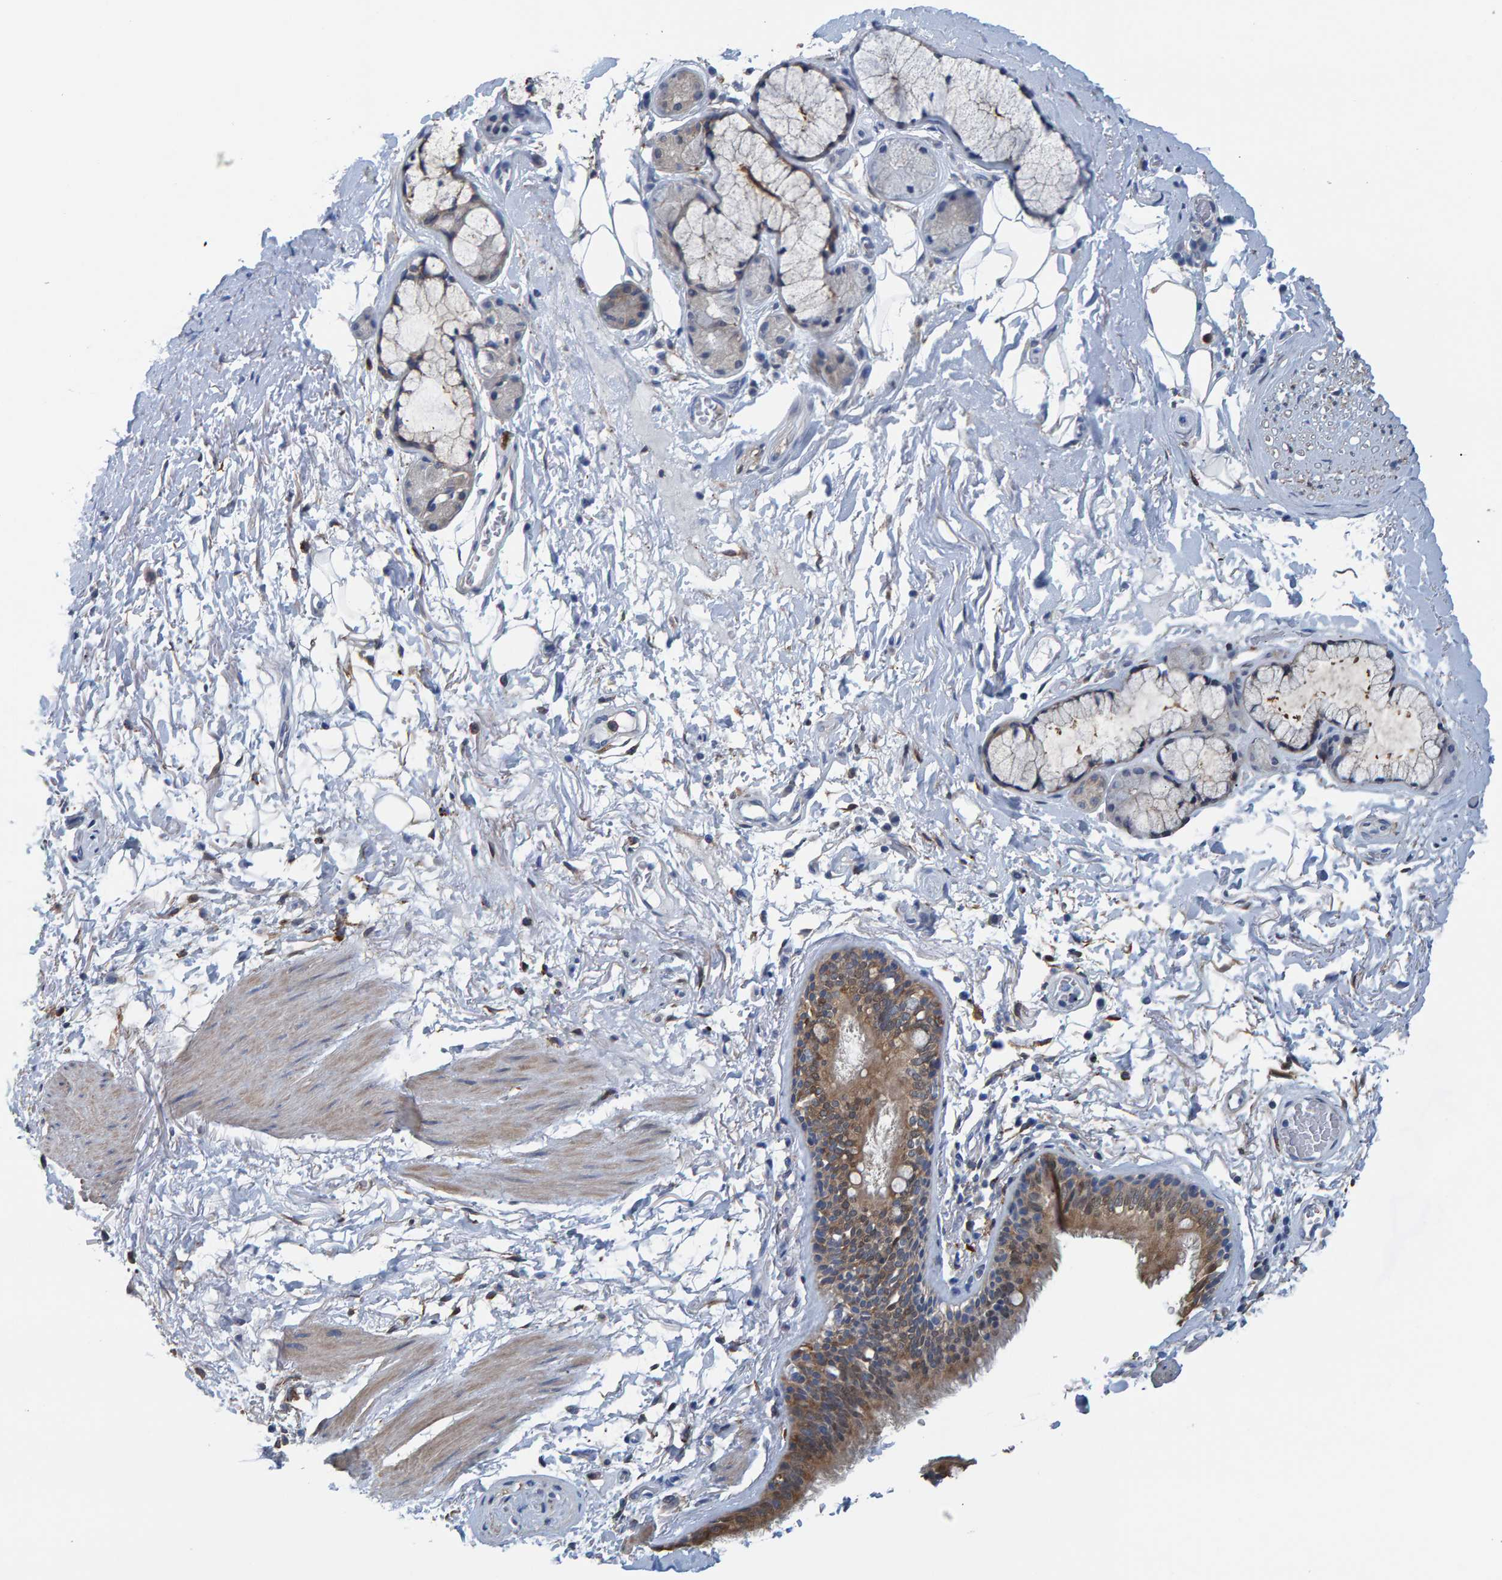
{"staining": {"intensity": "moderate", "quantity": ">75%", "location": "cytoplasmic/membranous"}, "tissue": "bronchus", "cell_type": "Respiratory epithelial cells", "image_type": "normal", "snomed": [{"axis": "morphology", "description": "Normal tissue, NOS"}, {"axis": "topography", "description": "Cartilage tissue"}], "caption": "Immunohistochemical staining of benign human bronchus demonstrates medium levels of moderate cytoplasmic/membranous expression in about >75% of respiratory epithelial cells.", "gene": "IDO1", "patient": {"sex": "female", "age": 63}}